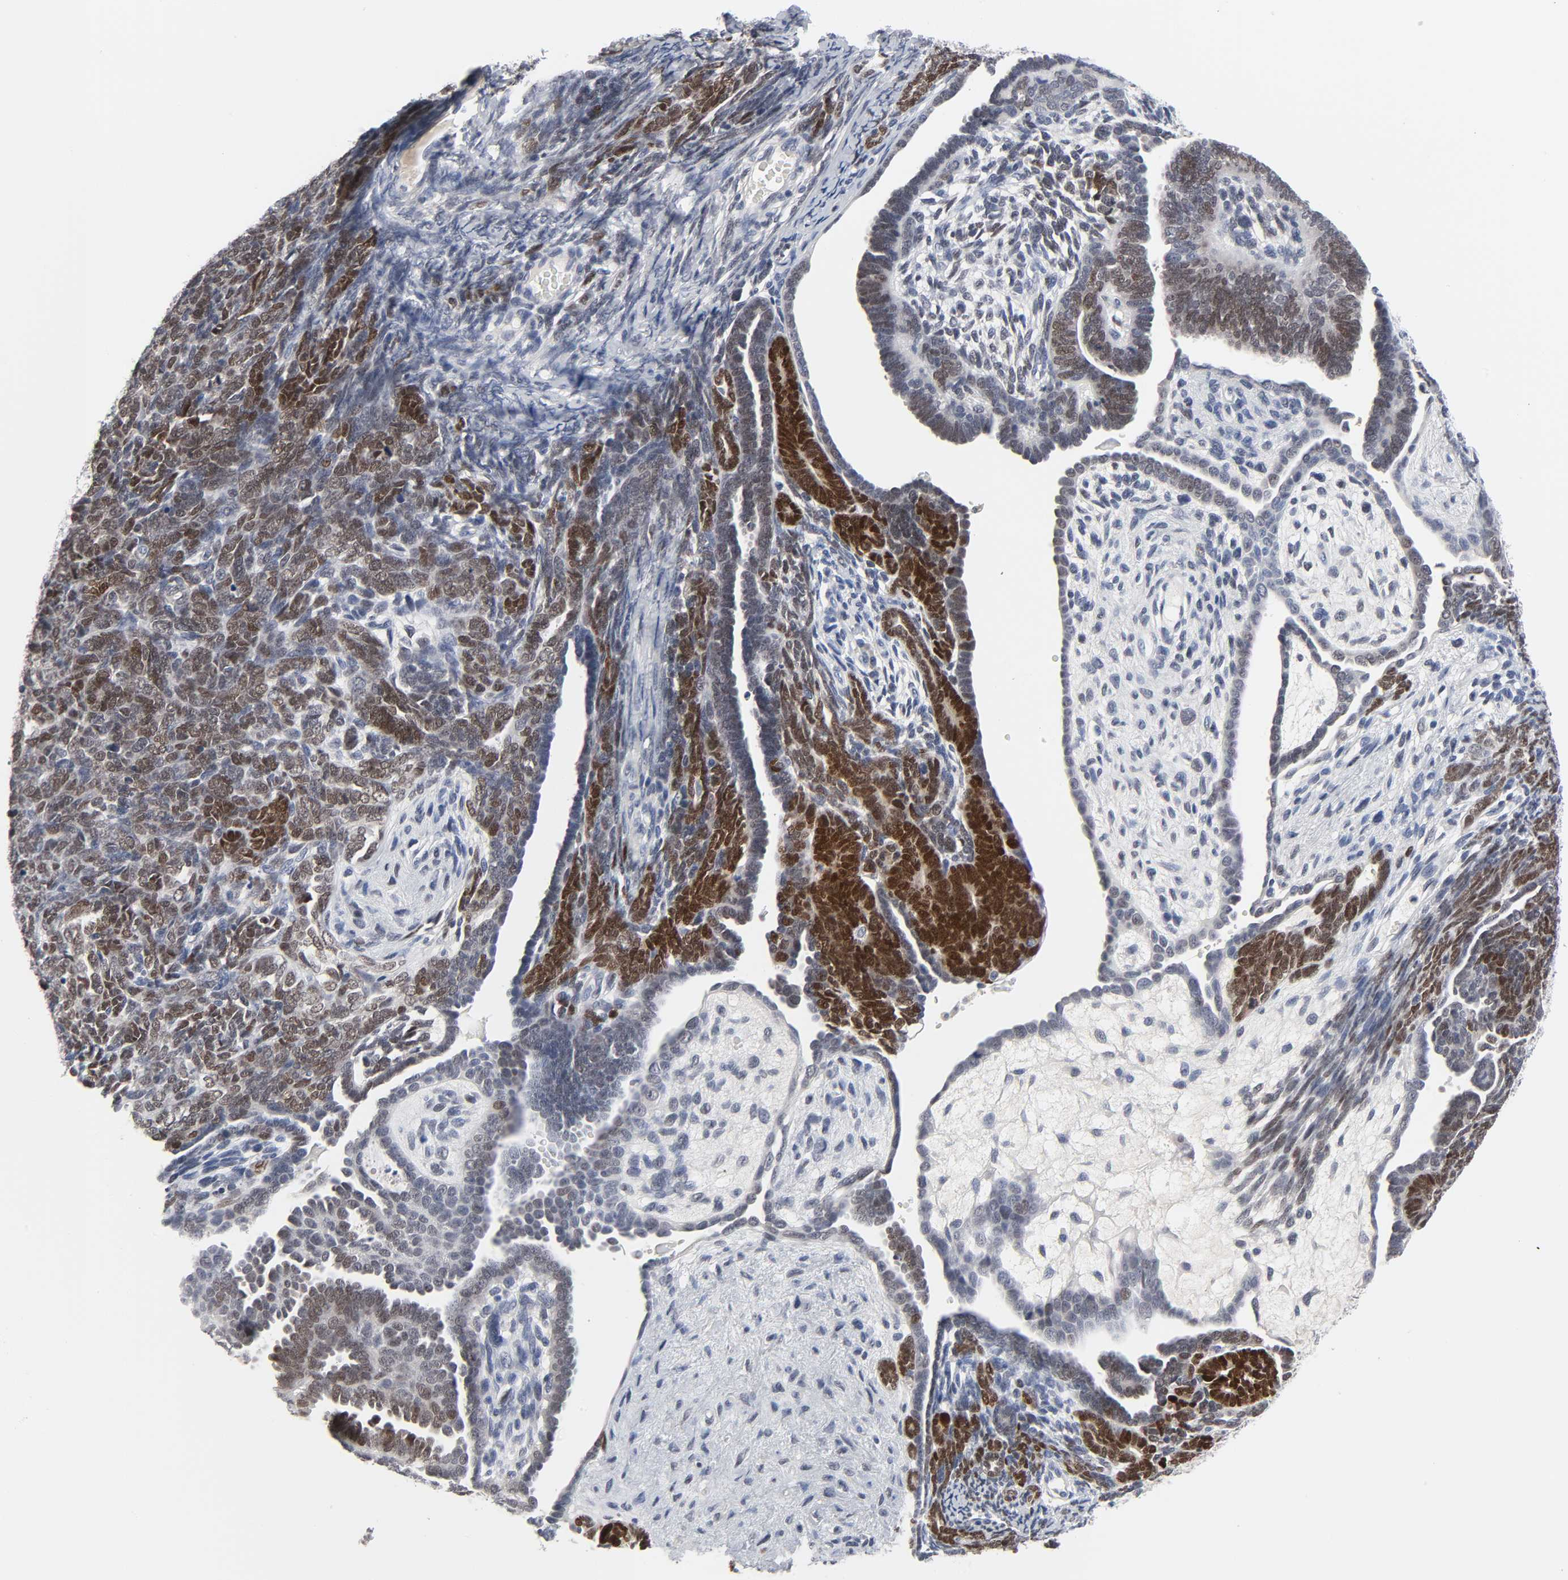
{"staining": {"intensity": "moderate", "quantity": "25%-75%", "location": "nuclear"}, "tissue": "endometrial cancer", "cell_type": "Tumor cells", "image_type": "cancer", "snomed": [{"axis": "morphology", "description": "Neoplasm, malignant, NOS"}, {"axis": "topography", "description": "Endometrium"}], "caption": "Endometrial cancer (neoplasm (malignant)) was stained to show a protein in brown. There is medium levels of moderate nuclear expression in approximately 25%-75% of tumor cells.", "gene": "SALL2", "patient": {"sex": "female", "age": 74}}